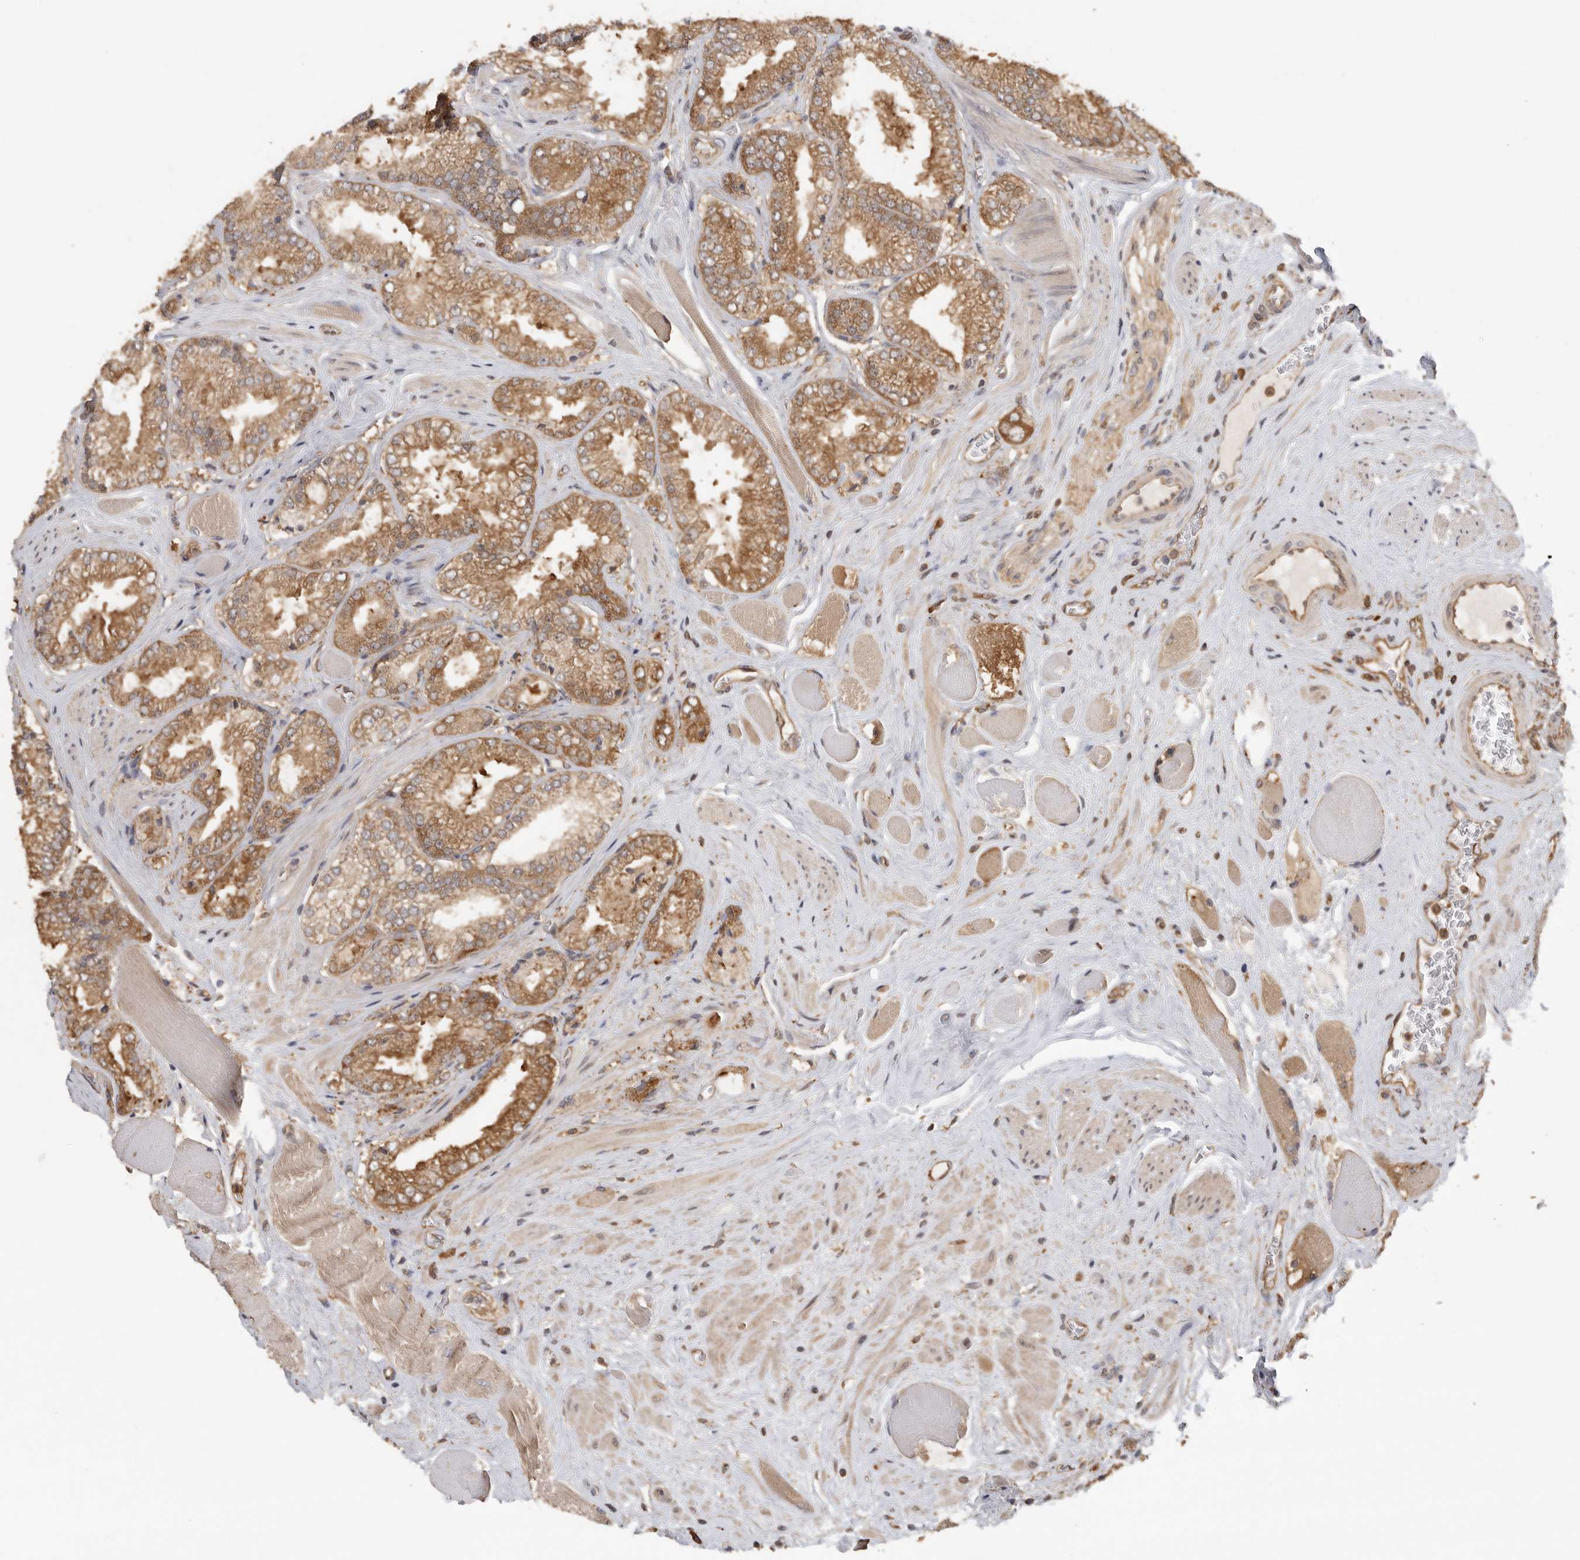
{"staining": {"intensity": "moderate", "quantity": ">75%", "location": "cytoplasmic/membranous"}, "tissue": "prostate cancer", "cell_type": "Tumor cells", "image_type": "cancer", "snomed": [{"axis": "morphology", "description": "Adenocarcinoma, High grade"}, {"axis": "topography", "description": "Prostate"}], "caption": "Immunohistochemical staining of high-grade adenocarcinoma (prostate) reveals medium levels of moderate cytoplasmic/membranous positivity in about >75% of tumor cells. Nuclei are stained in blue.", "gene": "CCT8", "patient": {"sex": "male", "age": 58}}